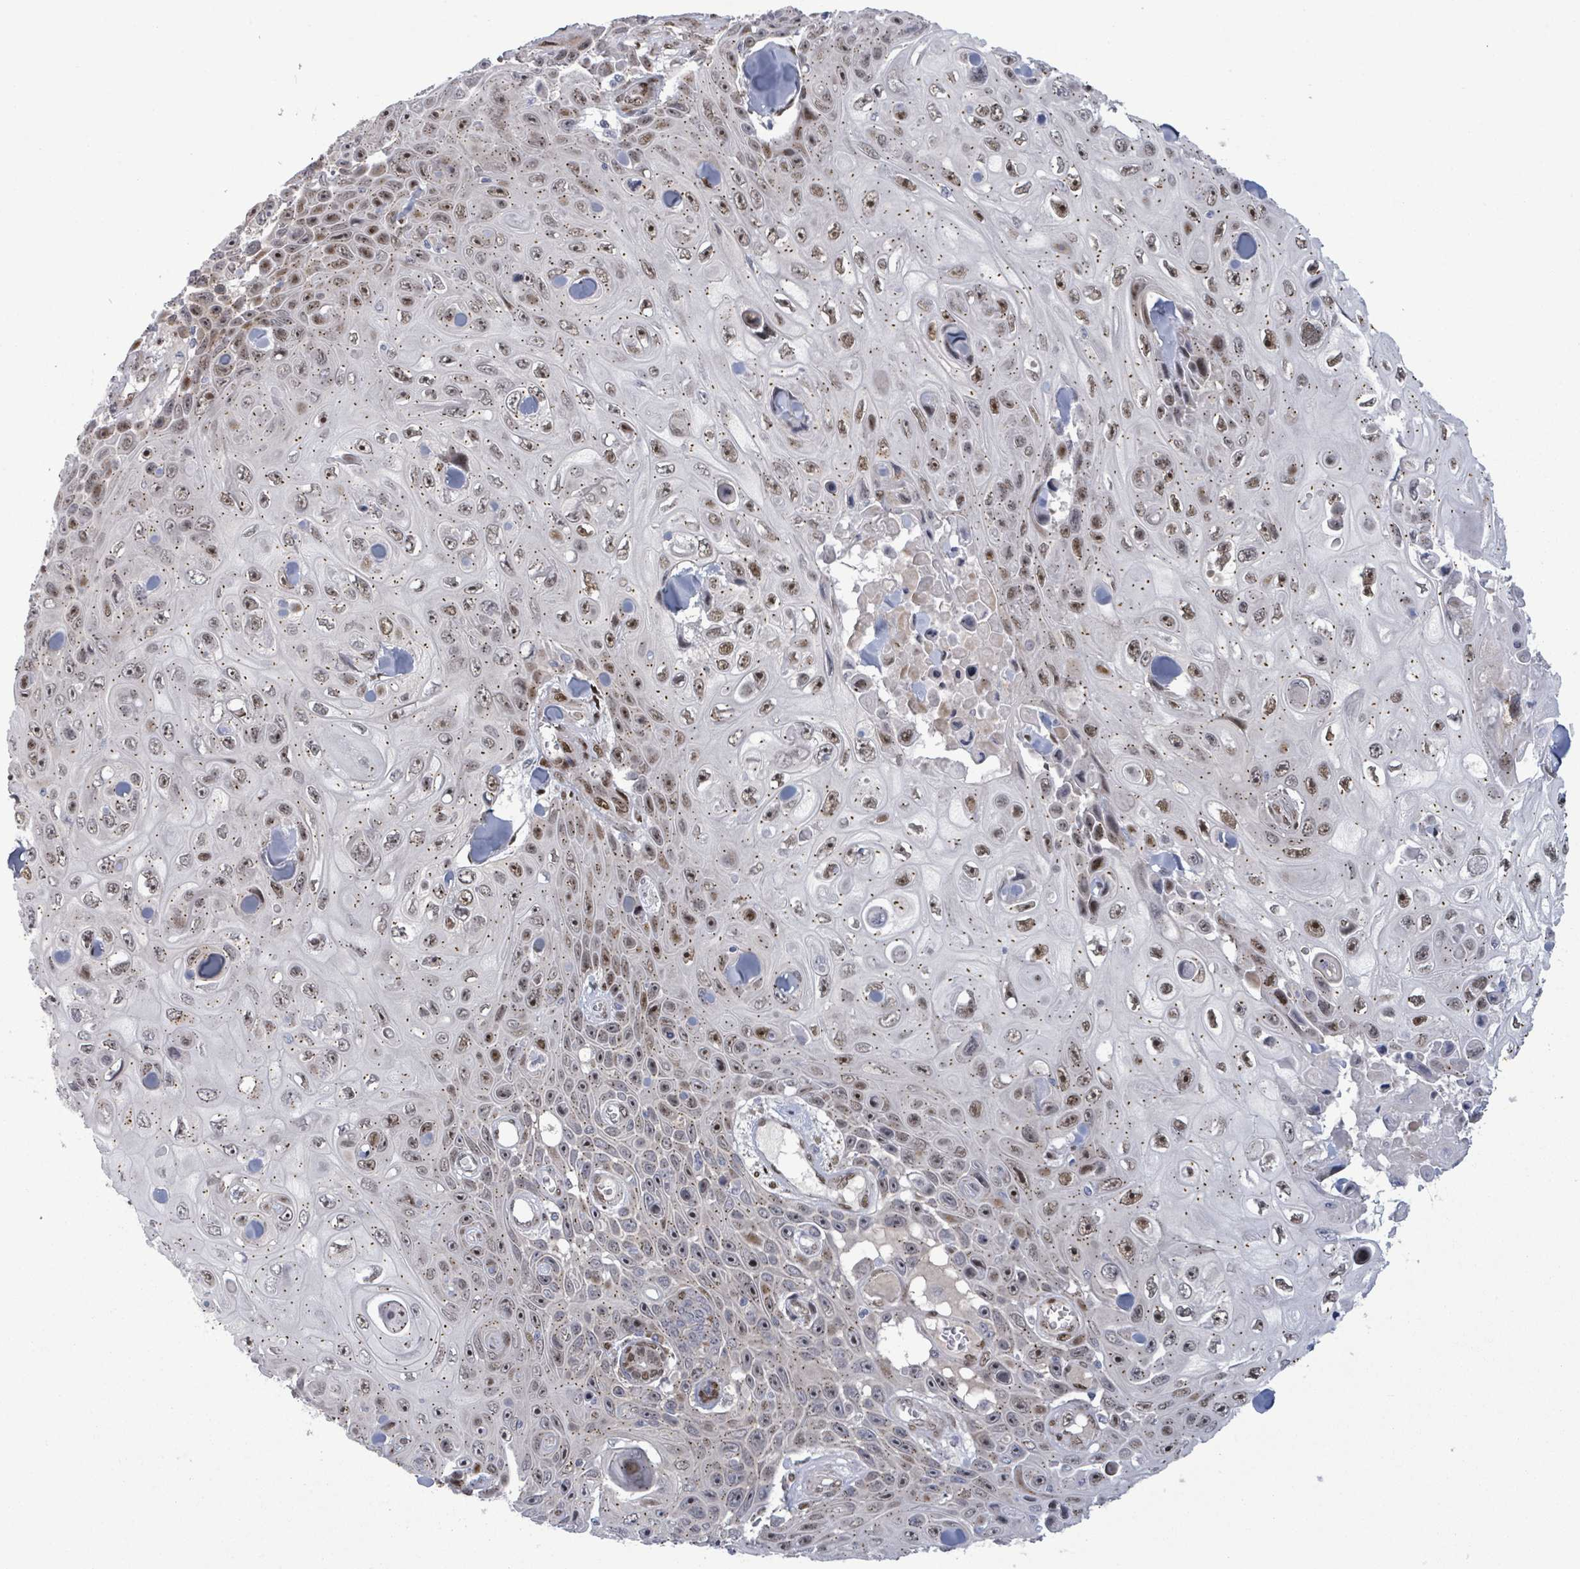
{"staining": {"intensity": "weak", "quantity": "25%-75%", "location": "cytoplasmic/membranous,nuclear"}, "tissue": "skin cancer", "cell_type": "Tumor cells", "image_type": "cancer", "snomed": [{"axis": "morphology", "description": "Squamous cell carcinoma, NOS"}, {"axis": "topography", "description": "Skin"}], "caption": "Tumor cells display weak cytoplasmic/membranous and nuclear positivity in approximately 25%-75% of cells in skin squamous cell carcinoma.", "gene": "TUSC1", "patient": {"sex": "male", "age": 82}}